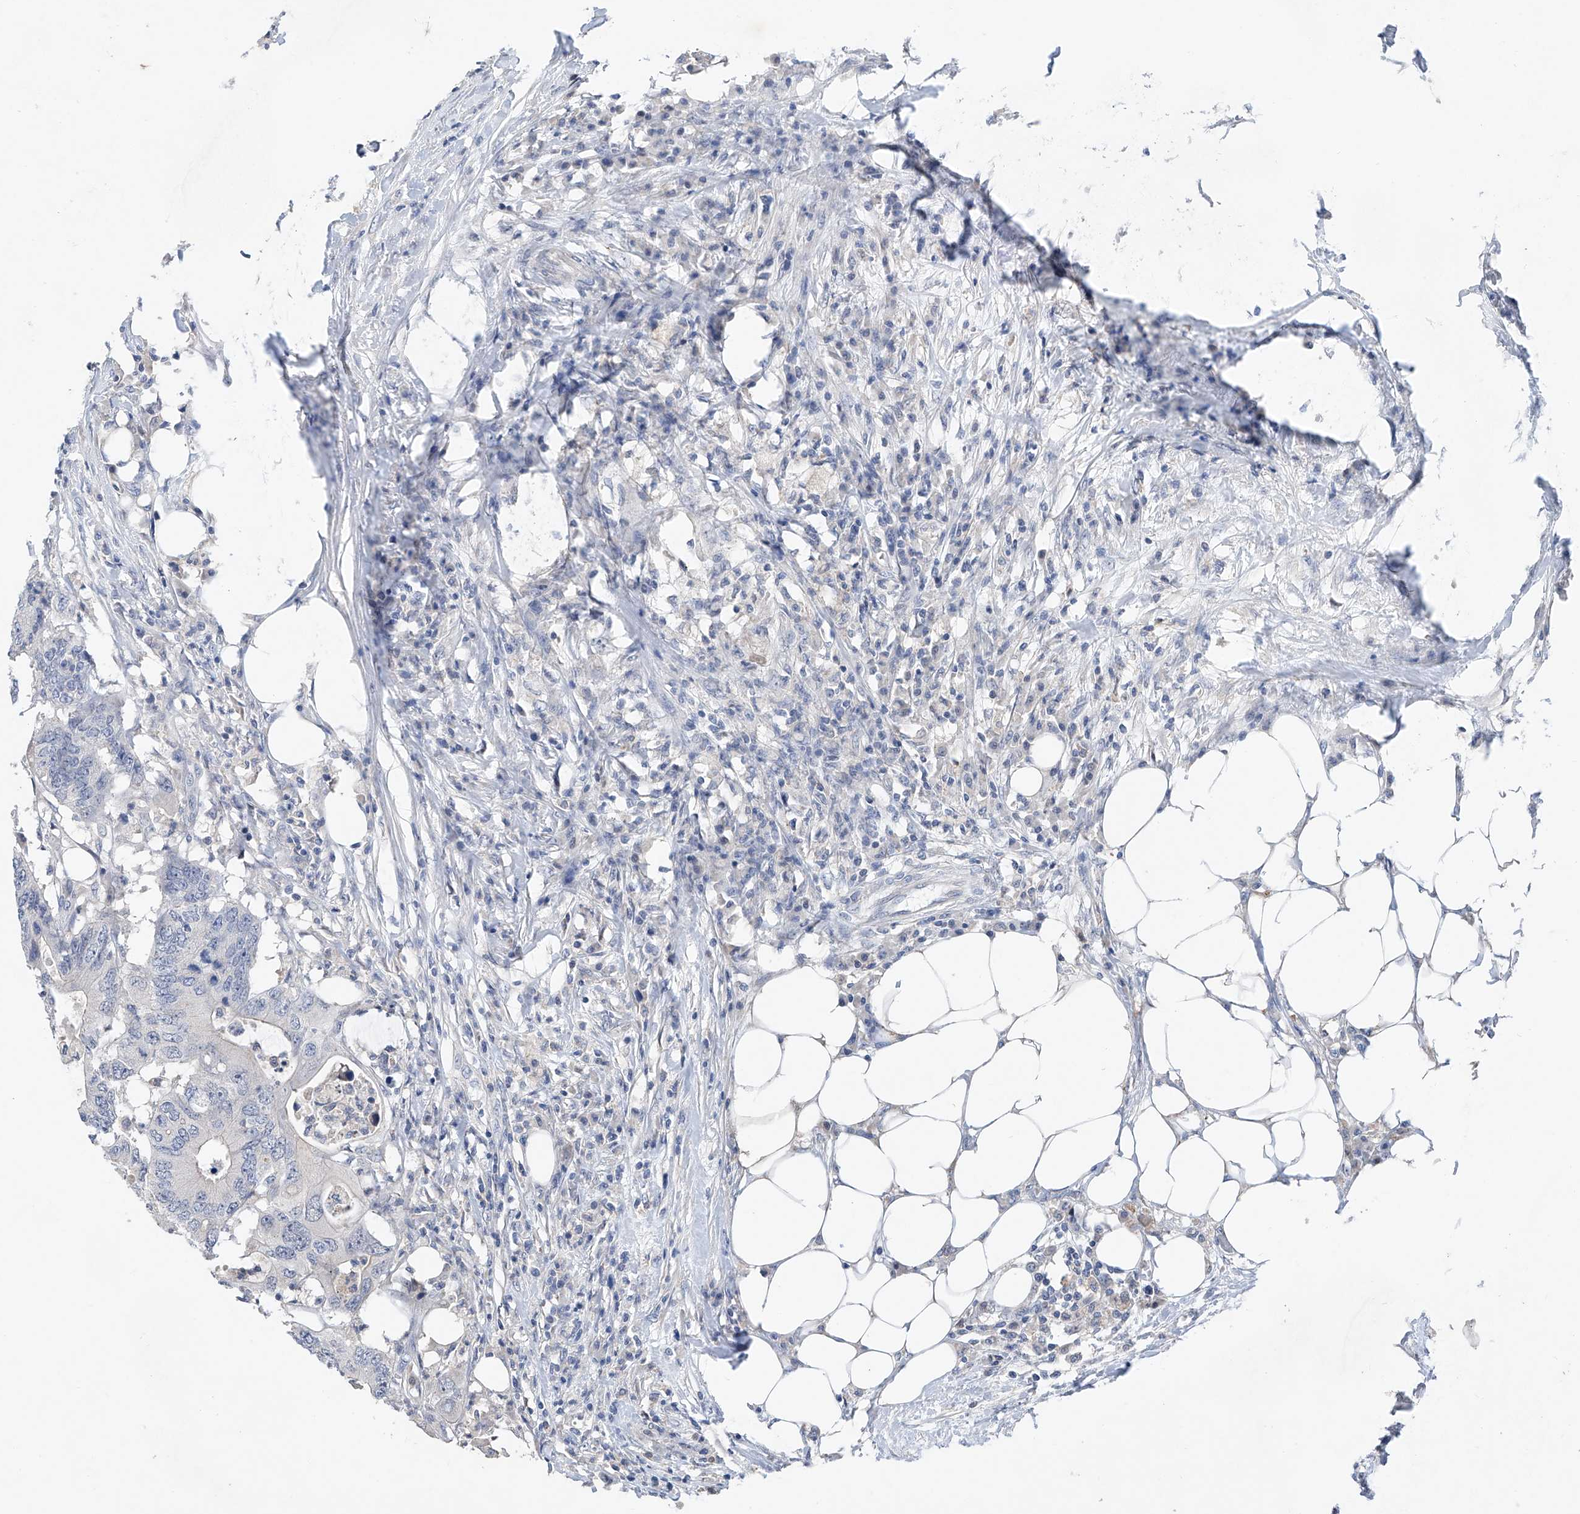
{"staining": {"intensity": "negative", "quantity": "none", "location": "none"}, "tissue": "colorectal cancer", "cell_type": "Tumor cells", "image_type": "cancer", "snomed": [{"axis": "morphology", "description": "Adenocarcinoma, NOS"}, {"axis": "topography", "description": "Colon"}], "caption": "Tumor cells are negative for brown protein staining in adenocarcinoma (colorectal).", "gene": "FUCA2", "patient": {"sex": "male", "age": 71}}